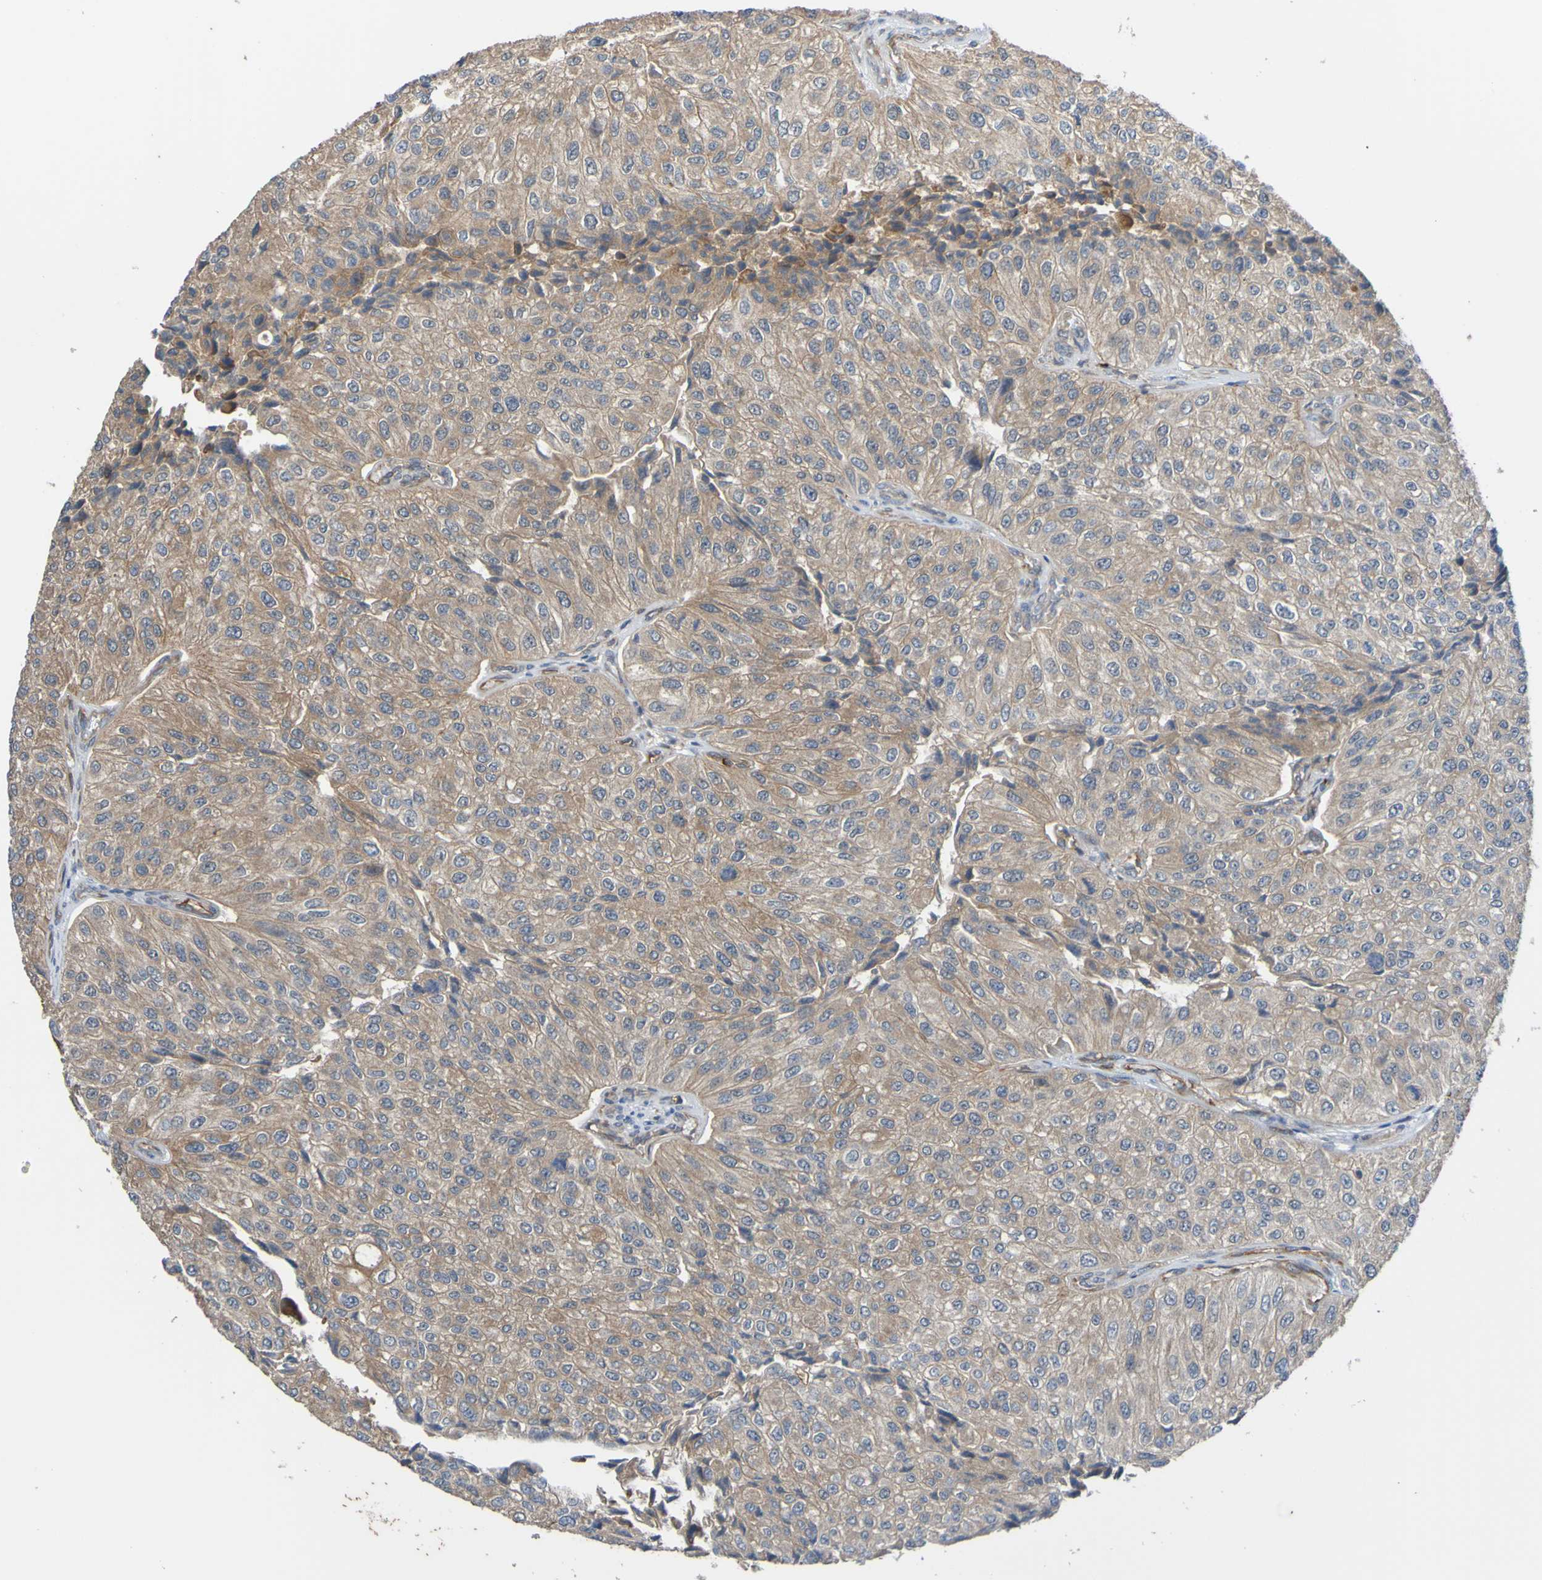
{"staining": {"intensity": "weak", "quantity": ">75%", "location": "cytoplasmic/membranous"}, "tissue": "urothelial cancer", "cell_type": "Tumor cells", "image_type": "cancer", "snomed": [{"axis": "morphology", "description": "Urothelial carcinoma, High grade"}, {"axis": "topography", "description": "Kidney"}, {"axis": "topography", "description": "Urinary bladder"}], "caption": "Tumor cells show weak cytoplasmic/membranous staining in about >75% of cells in urothelial carcinoma (high-grade). (DAB IHC with brightfield microscopy, high magnification).", "gene": "ST8SIA6", "patient": {"sex": "male", "age": 77}}